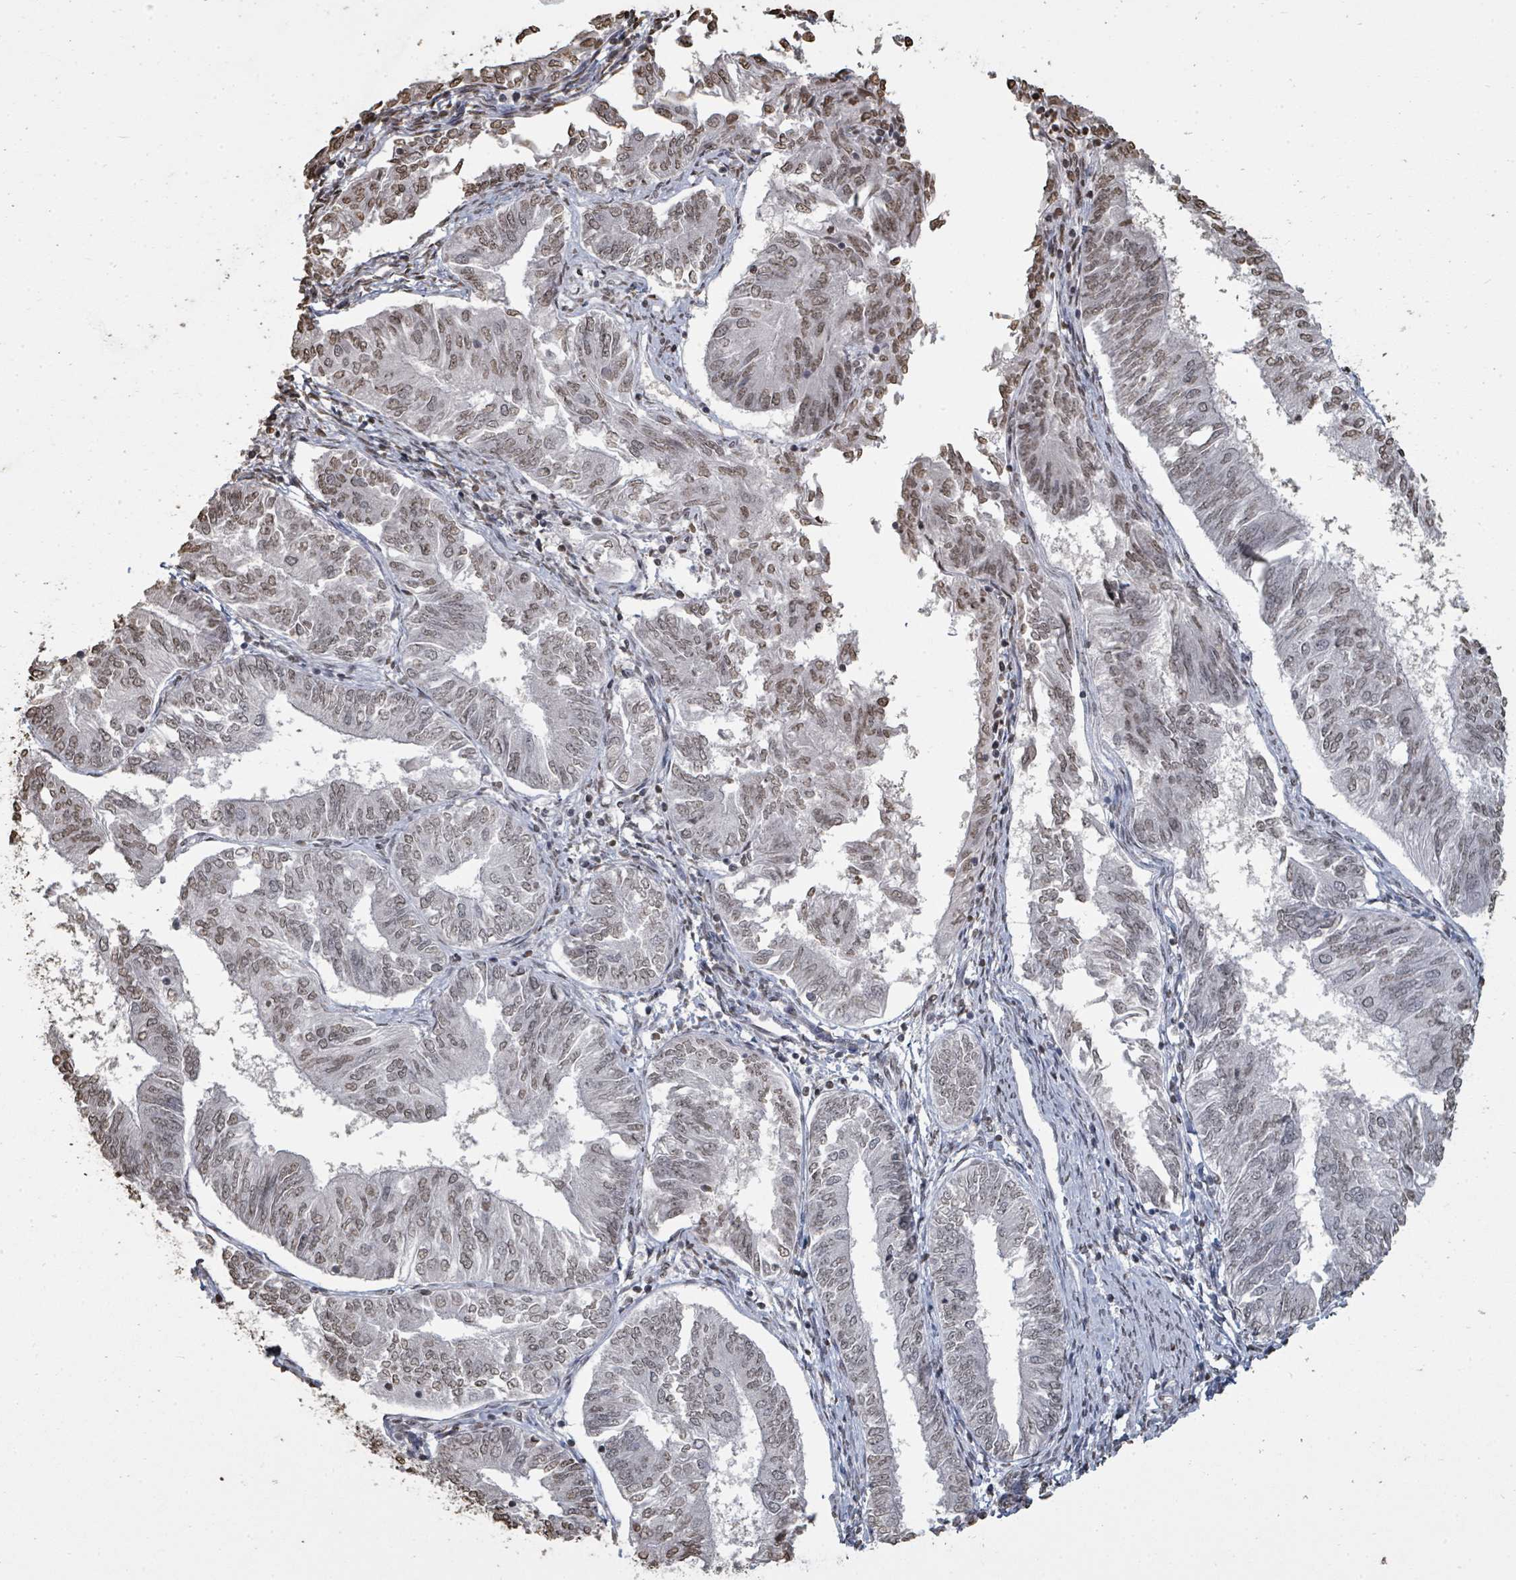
{"staining": {"intensity": "weak", "quantity": ">75%", "location": "nuclear"}, "tissue": "endometrial cancer", "cell_type": "Tumor cells", "image_type": "cancer", "snomed": [{"axis": "morphology", "description": "Adenocarcinoma, NOS"}, {"axis": "topography", "description": "Endometrium"}], "caption": "DAB (3,3'-diaminobenzidine) immunohistochemical staining of human endometrial cancer displays weak nuclear protein expression in about >75% of tumor cells.", "gene": "MRPS12", "patient": {"sex": "female", "age": 58}}